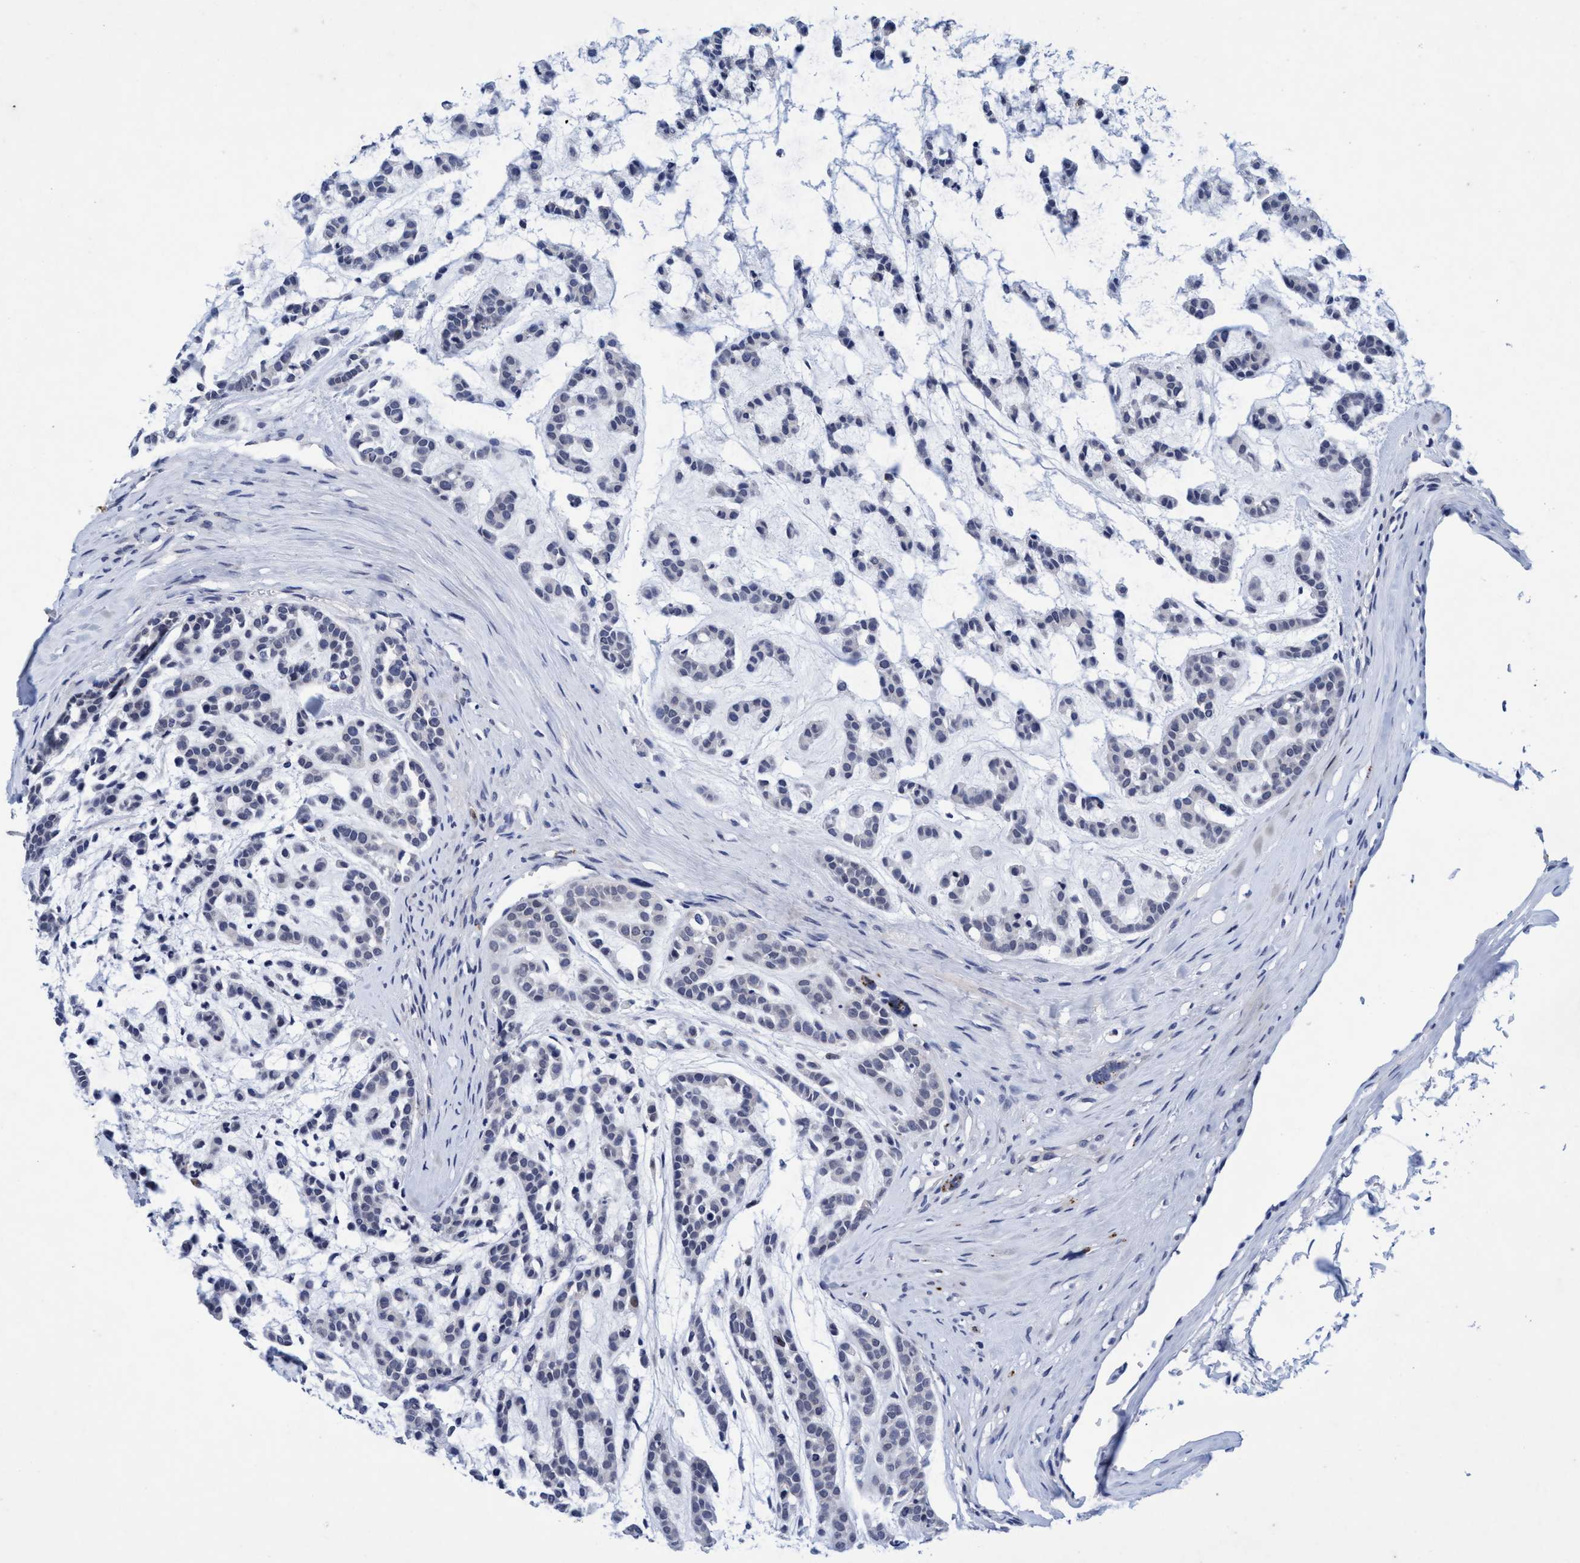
{"staining": {"intensity": "negative", "quantity": "none", "location": "none"}, "tissue": "head and neck cancer", "cell_type": "Tumor cells", "image_type": "cancer", "snomed": [{"axis": "morphology", "description": "Adenocarcinoma, NOS"}, {"axis": "morphology", "description": "Adenoma, NOS"}, {"axis": "topography", "description": "Head-Neck"}], "caption": "This micrograph is of adenocarcinoma (head and neck) stained with immunohistochemistry to label a protein in brown with the nuclei are counter-stained blue. There is no positivity in tumor cells.", "gene": "GRB14", "patient": {"sex": "female", "age": 55}}